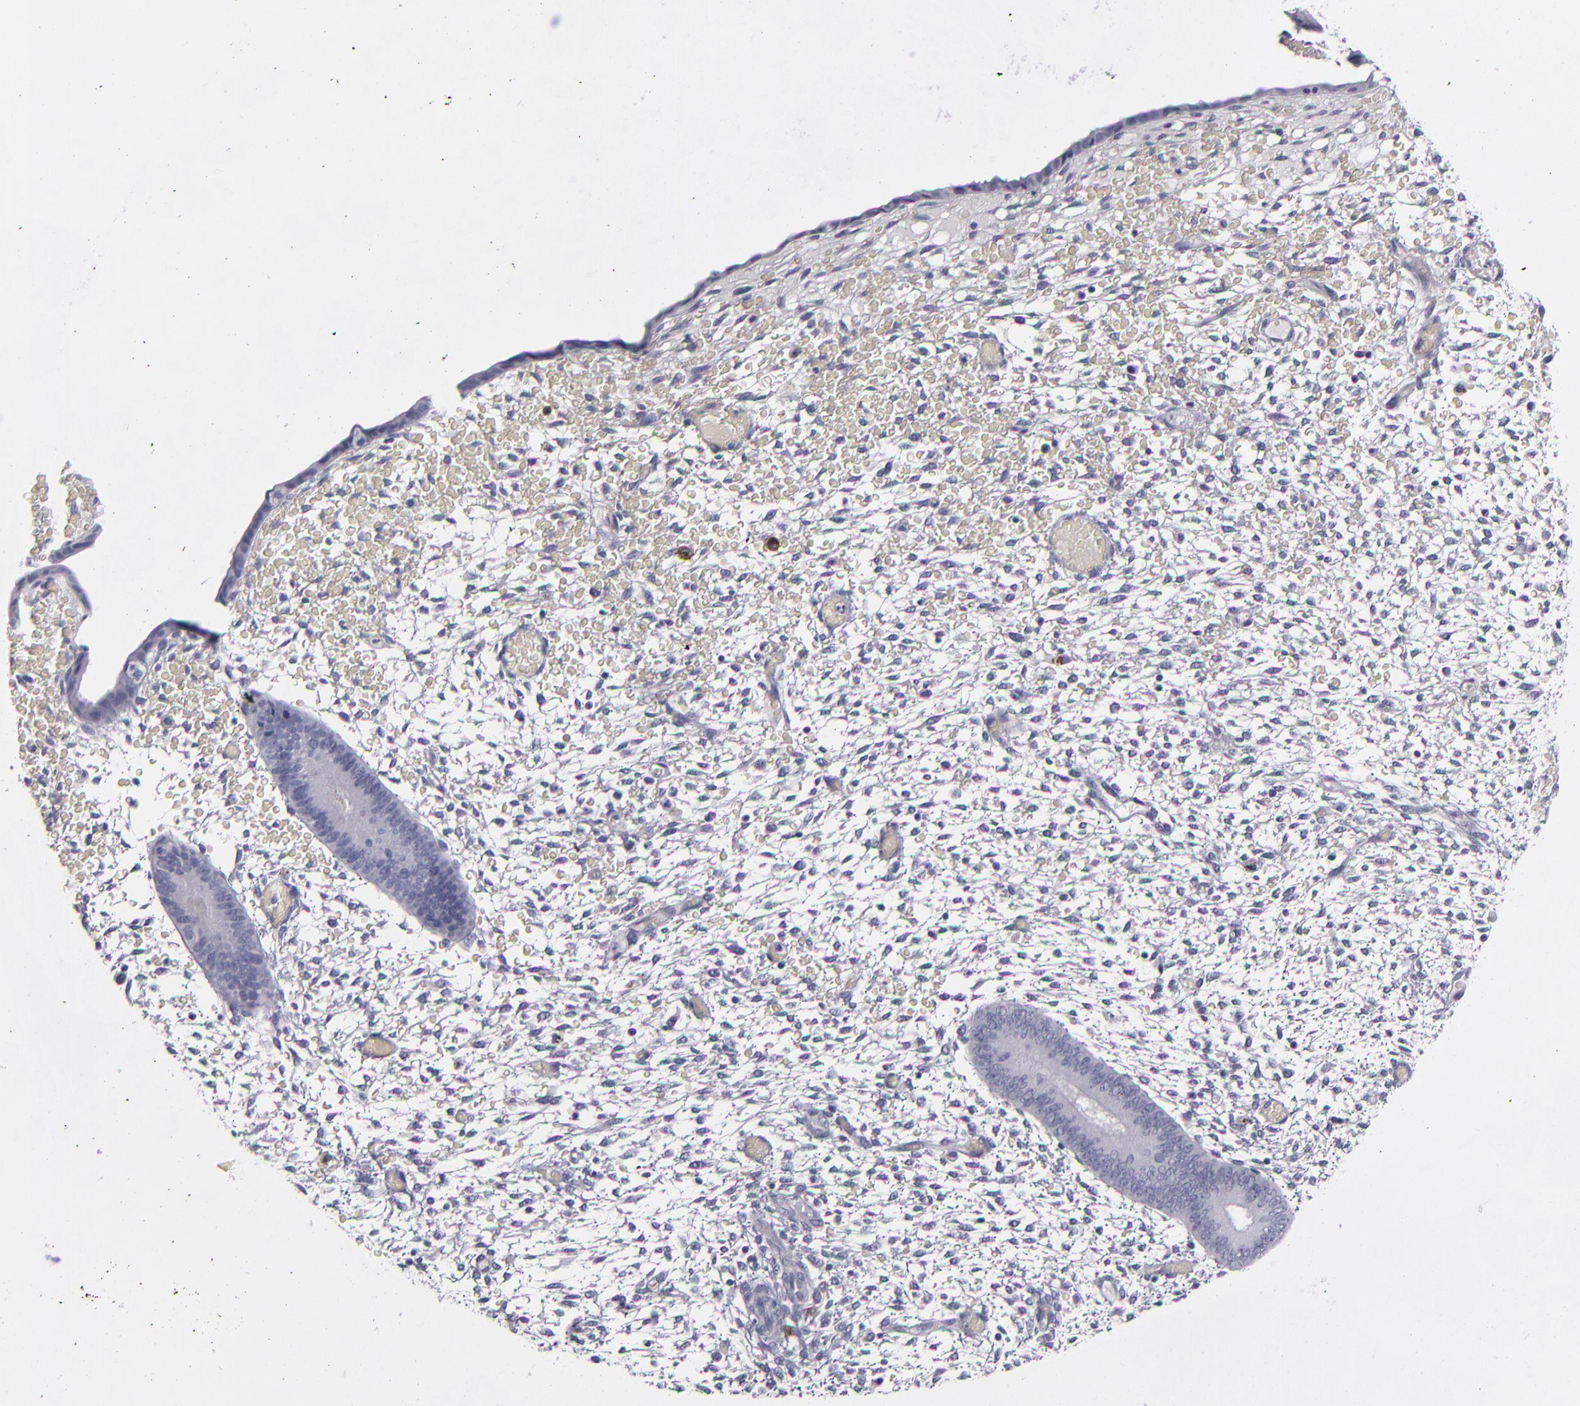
{"staining": {"intensity": "negative", "quantity": "none", "location": "none"}, "tissue": "endometrium", "cell_type": "Cells in endometrial stroma", "image_type": "normal", "snomed": [{"axis": "morphology", "description": "Normal tissue, NOS"}, {"axis": "topography", "description": "Endometrium"}], "caption": "The histopathology image exhibits no significant expression in cells in endometrial stroma of endometrium.", "gene": "ANPEP", "patient": {"sex": "female", "age": 42}}